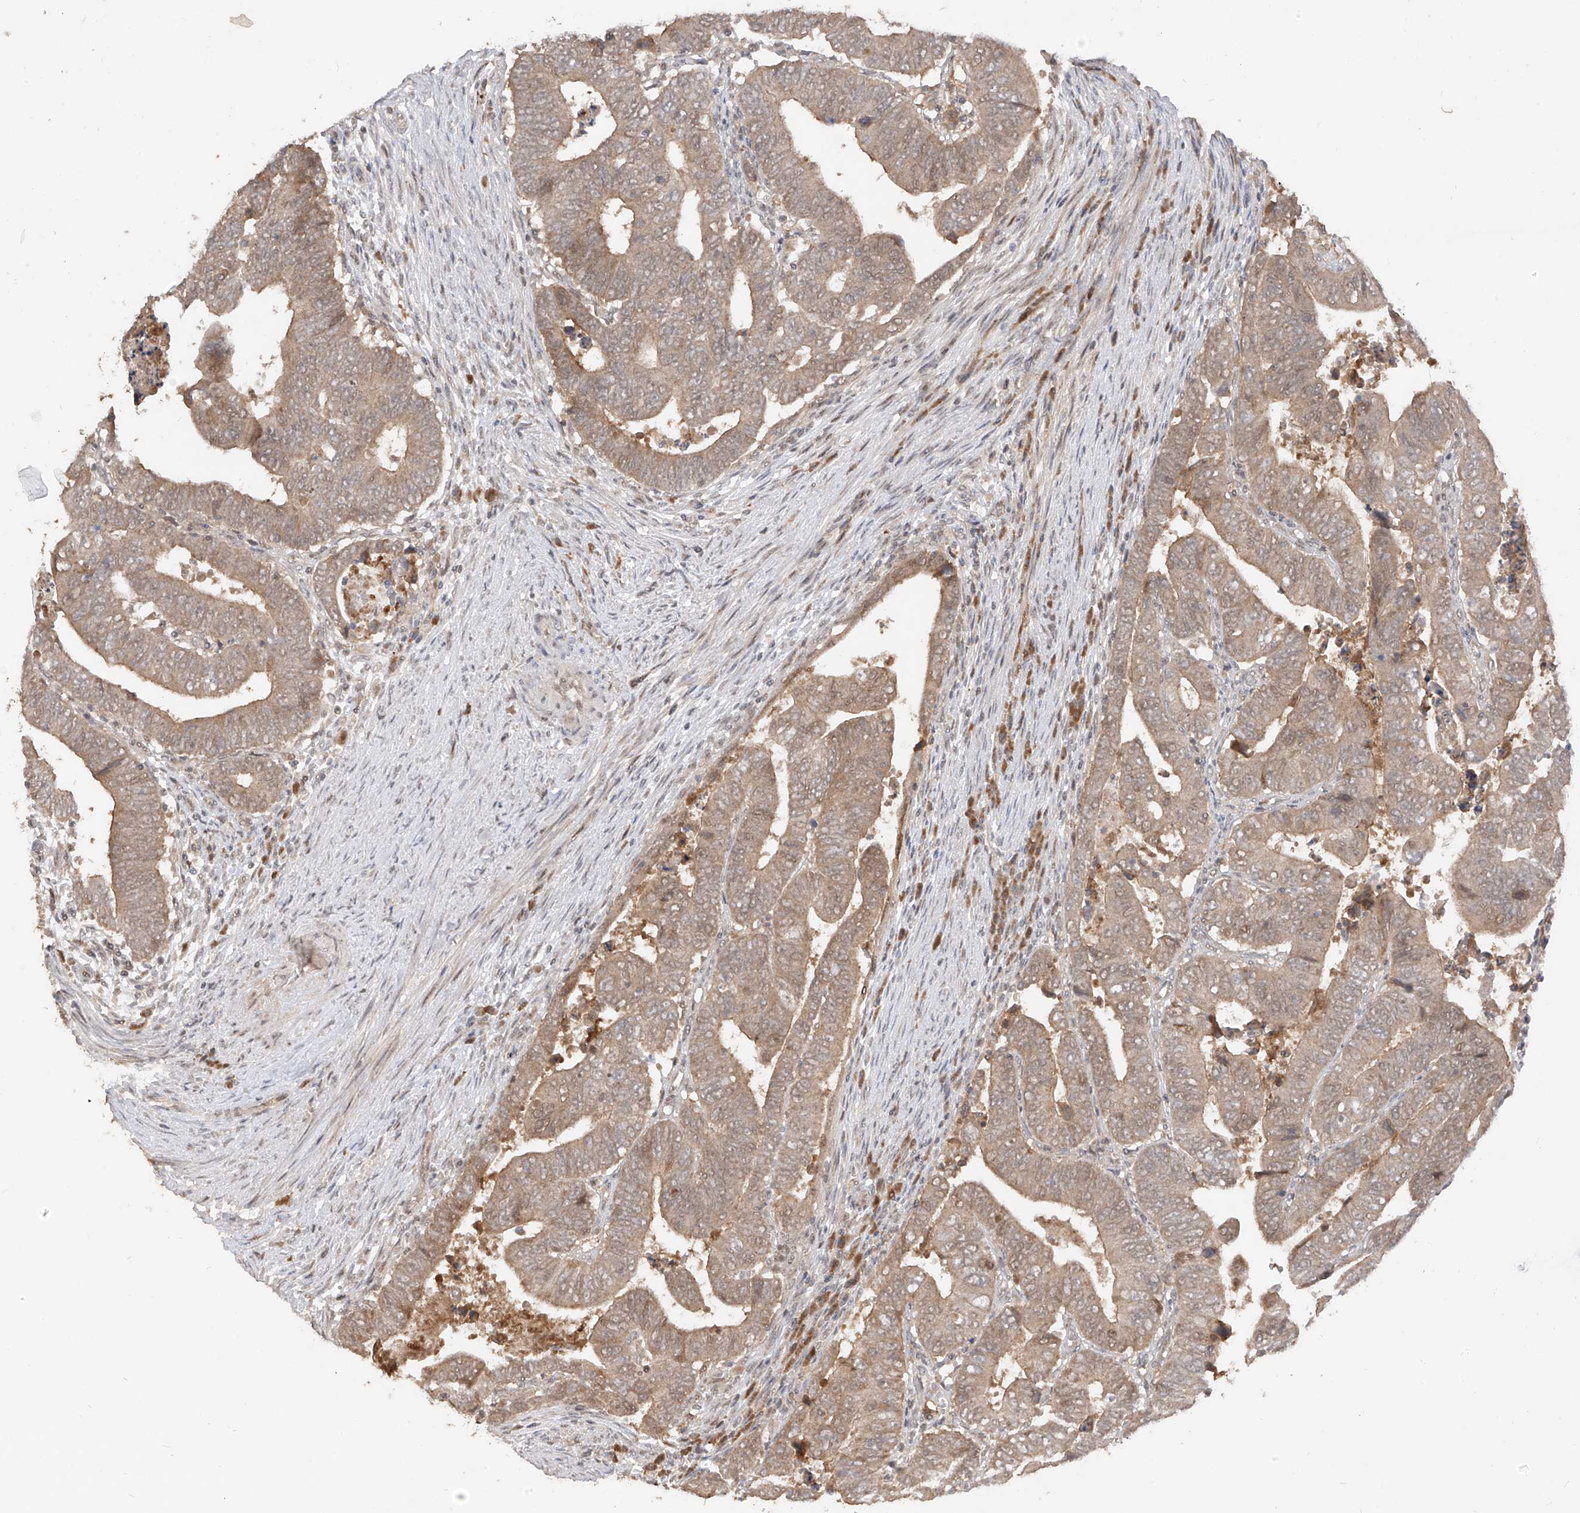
{"staining": {"intensity": "weak", "quantity": ">75%", "location": "cytoplasmic/membranous"}, "tissue": "colorectal cancer", "cell_type": "Tumor cells", "image_type": "cancer", "snomed": [{"axis": "morphology", "description": "Normal tissue, NOS"}, {"axis": "morphology", "description": "Adenocarcinoma, NOS"}, {"axis": "topography", "description": "Rectum"}], "caption": "Immunohistochemical staining of colorectal adenocarcinoma displays low levels of weak cytoplasmic/membranous positivity in about >75% of tumor cells.", "gene": "COLGALT2", "patient": {"sex": "female", "age": 65}}